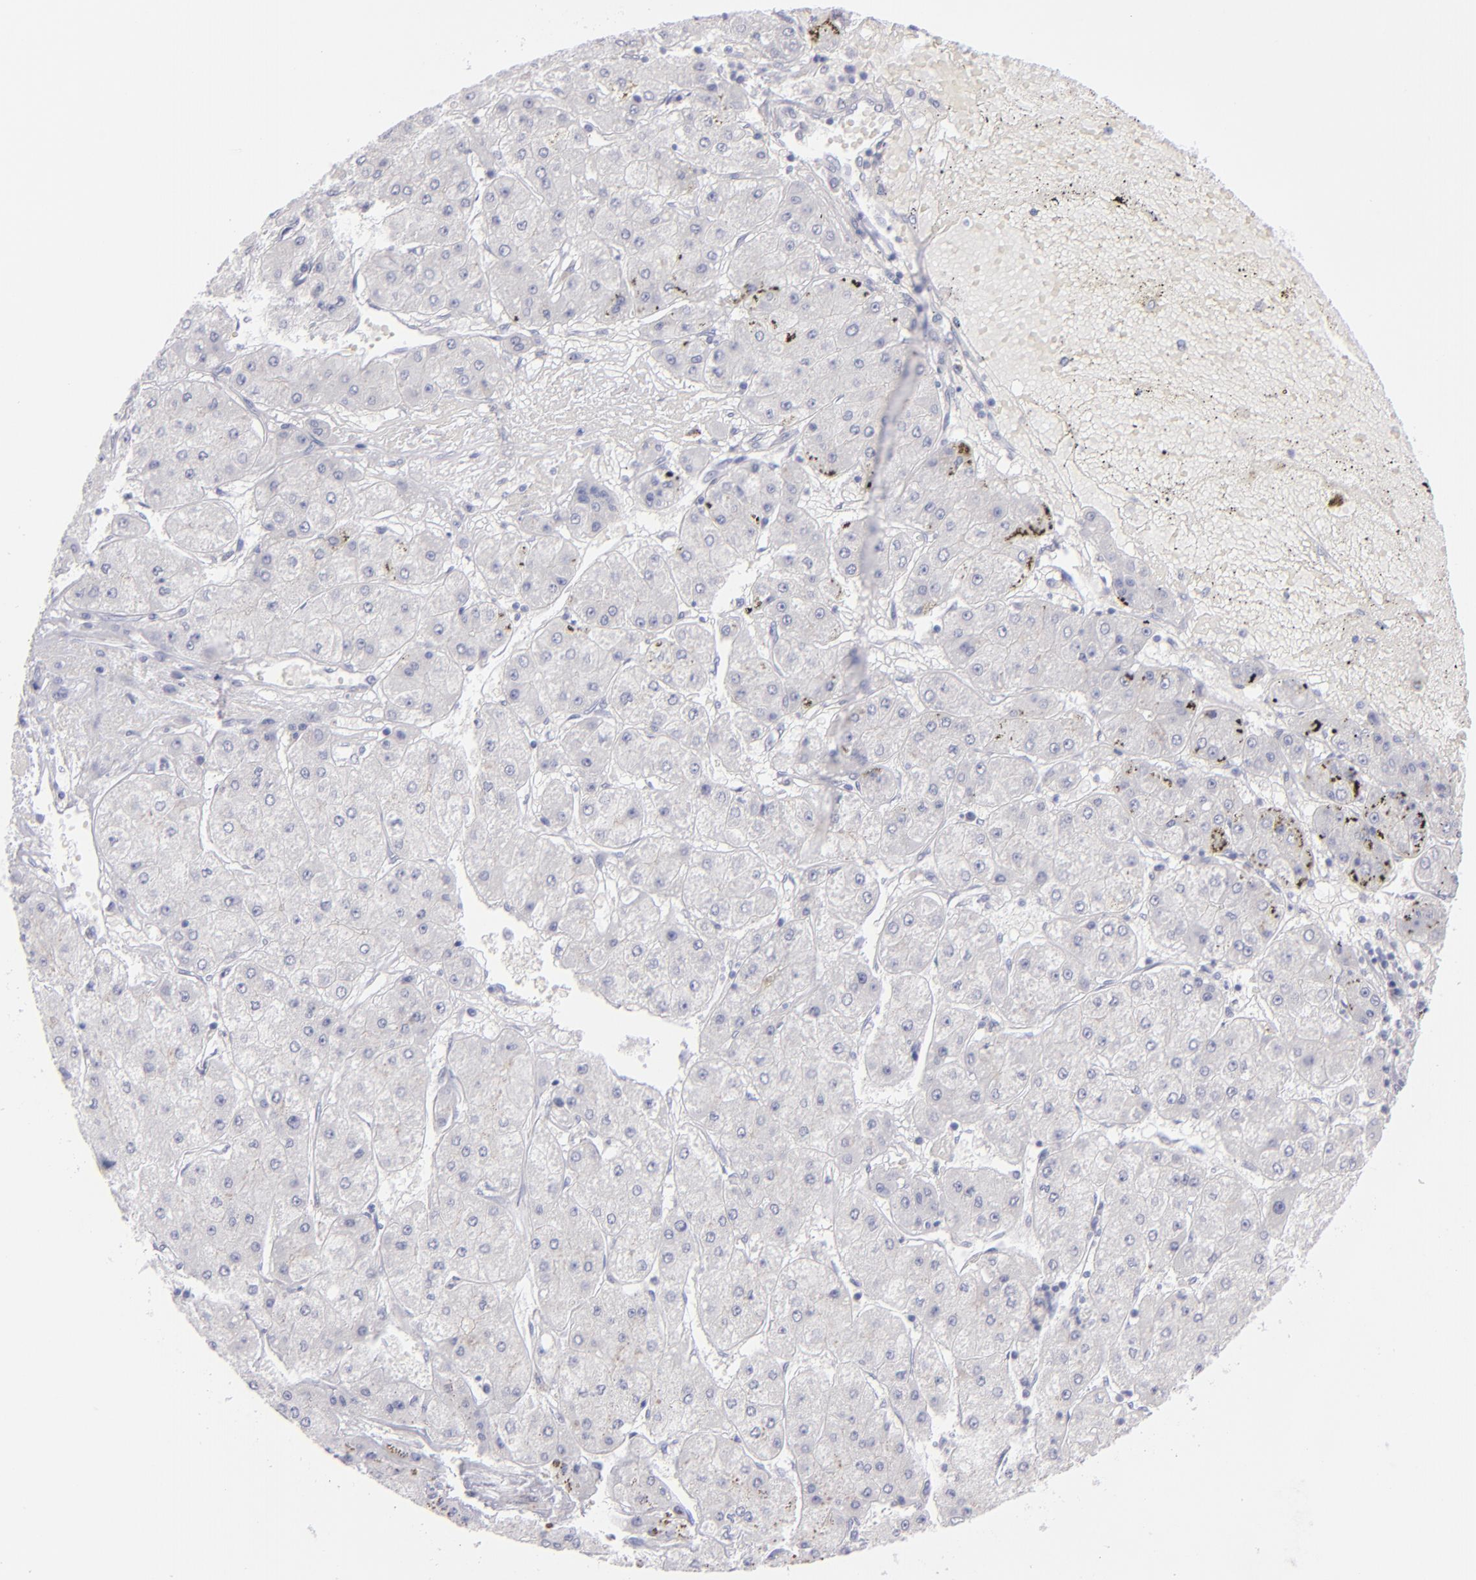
{"staining": {"intensity": "negative", "quantity": "none", "location": "none"}, "tissue": "liver cancer", "cell_type": "Tumor cells", "image_type": "cancer", "snomed": [{"axis": "morphology", "description": "Carcinoma, Hepatocellular, NOS"}, {"axis": "topography", "description": "Liver"}], "caption": "Immunohistochemical staining of human hepatocellular carcinoma (liver) displays no significant expression in tumor cells.", "gene": "MYH11", "patient": {"sex": "female", "age": 52}}